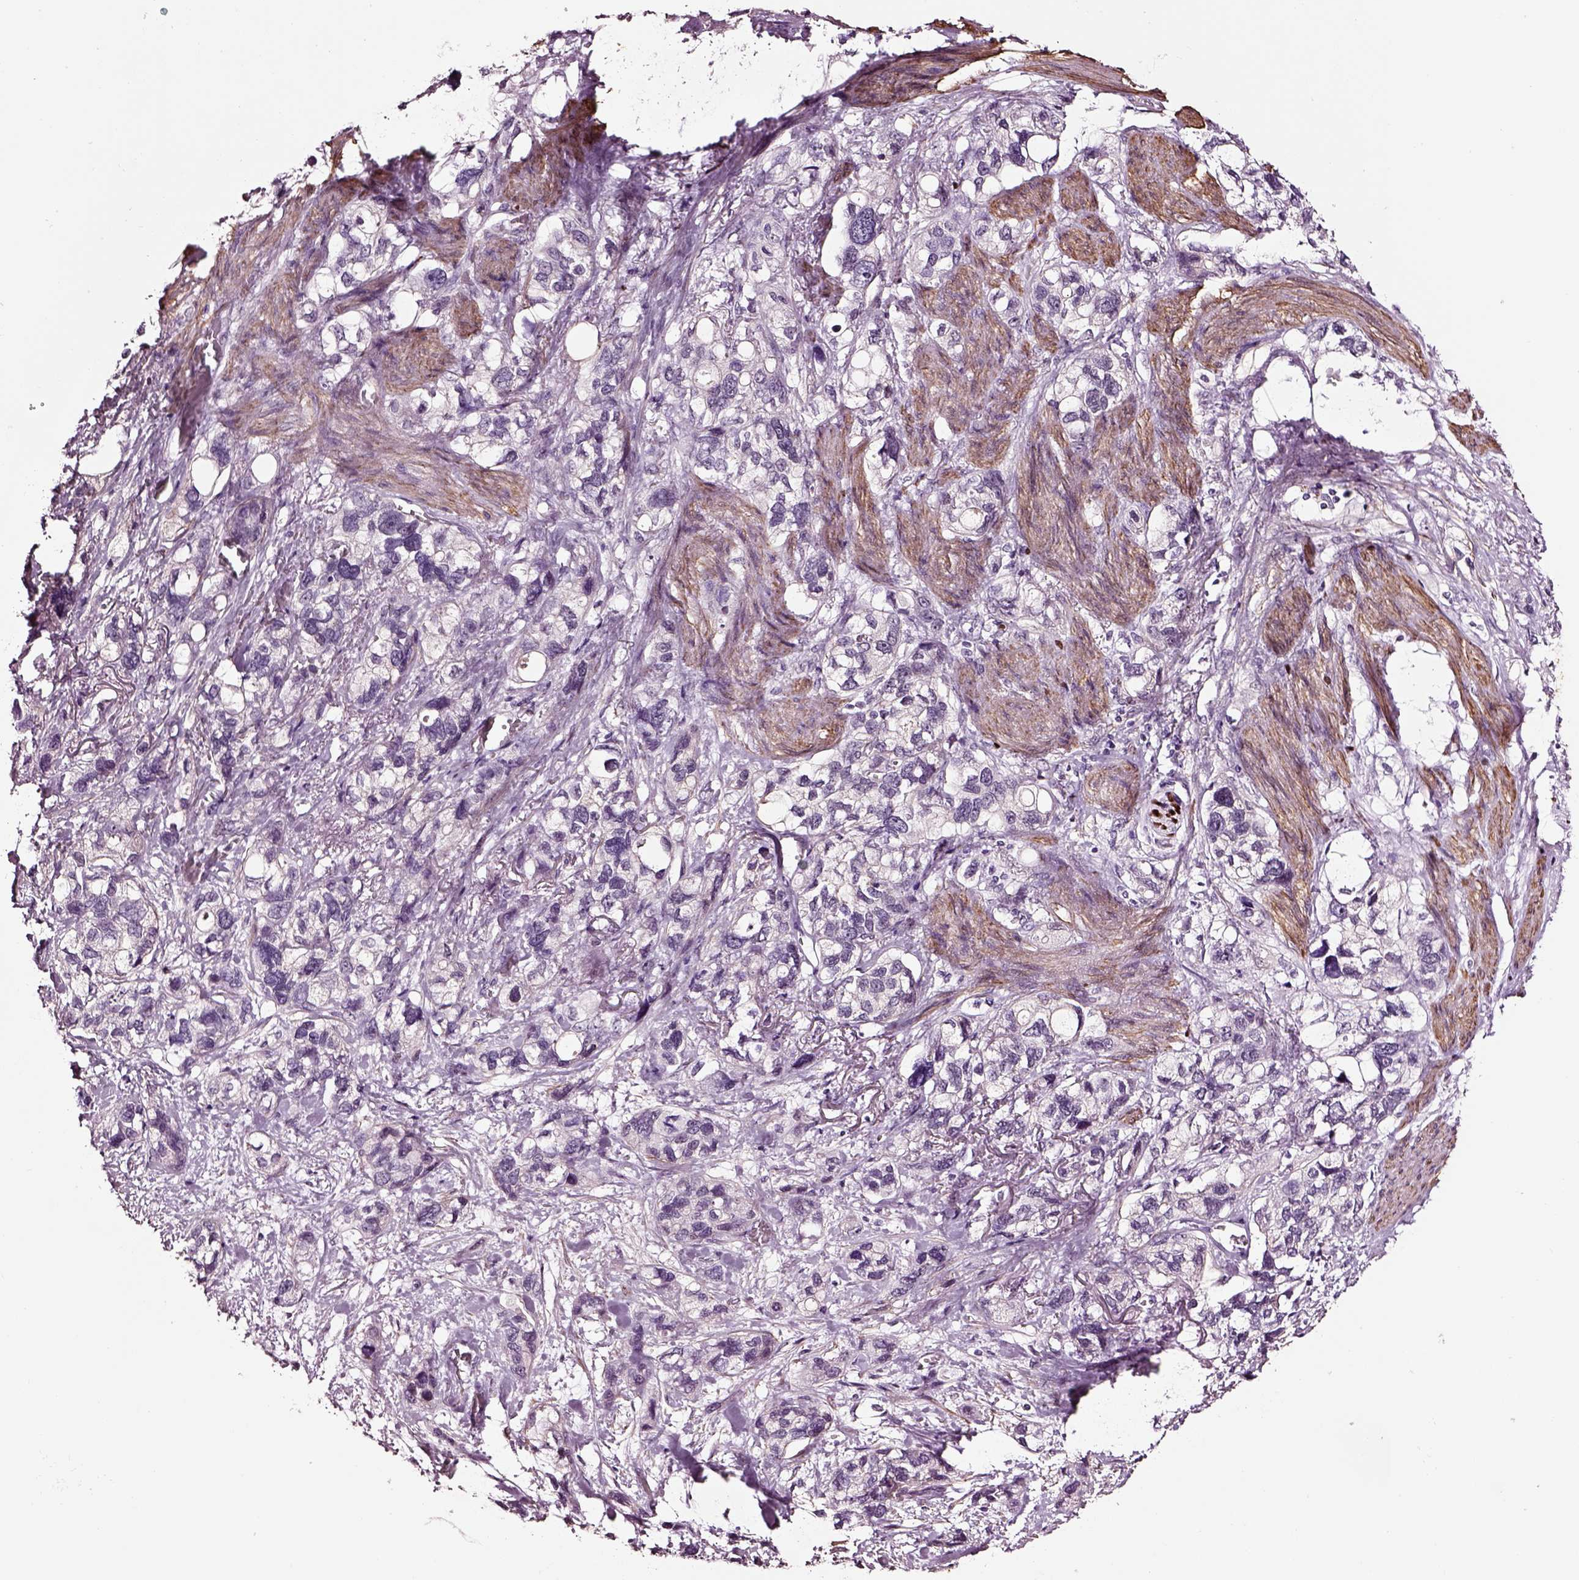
{"staining": {"intensity": "negative", "quantity": "none", "location": "none"}, "tissue": "stomach cancer", "cell_type": "Tumor cells", "image_type": "cancer", "snomed": [{"axis": "morphology", "description": "Adenocarcinoma, NOS"}, {"axis": "topography", "description": "Stomach, upper"}], "caption": "Adenocarcinoma (stomach) was stained to show a protein in brown. There is no significant staining in tumor cells.", "gene": "SOX10", "patient": {"sex": "female", "age": 81}}